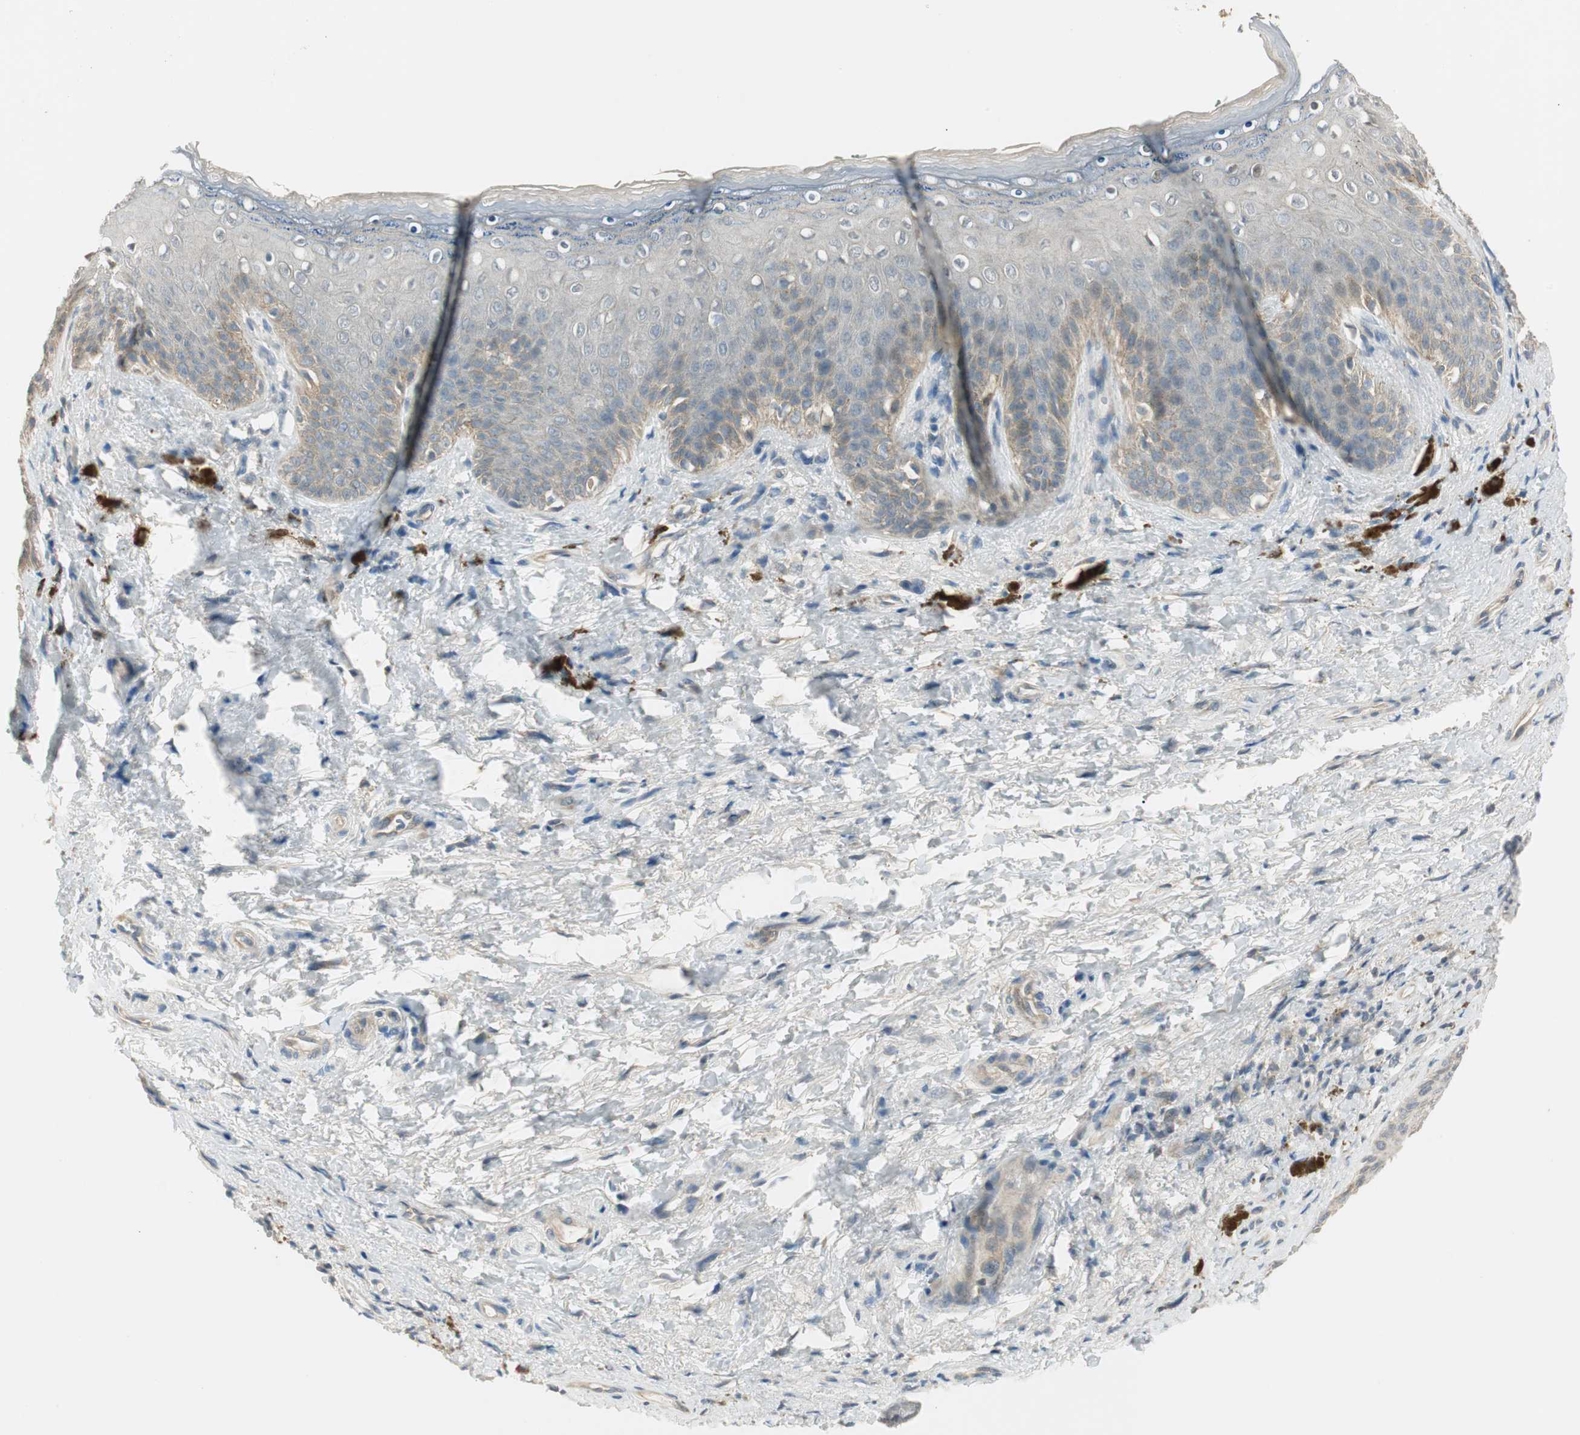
{"staining": {"intensity": "weak", "quantity": "<25%", "location": "cytoplasmic/membranous"}, "tissue": "skin", "cell_type": "Epidermal cells", "image_type": "normal", "snomed": [{"axis": "morphology", "description": "Normal tissue, NOS"}, {"axis": "topography", "description": "Anal"}], "caption": "Immunohistochemical staining of normal human skin reveals no significant expression in epidermal cells.", "gene": "PCDHB15", "patient": {"sex": "female", "age": 46}}